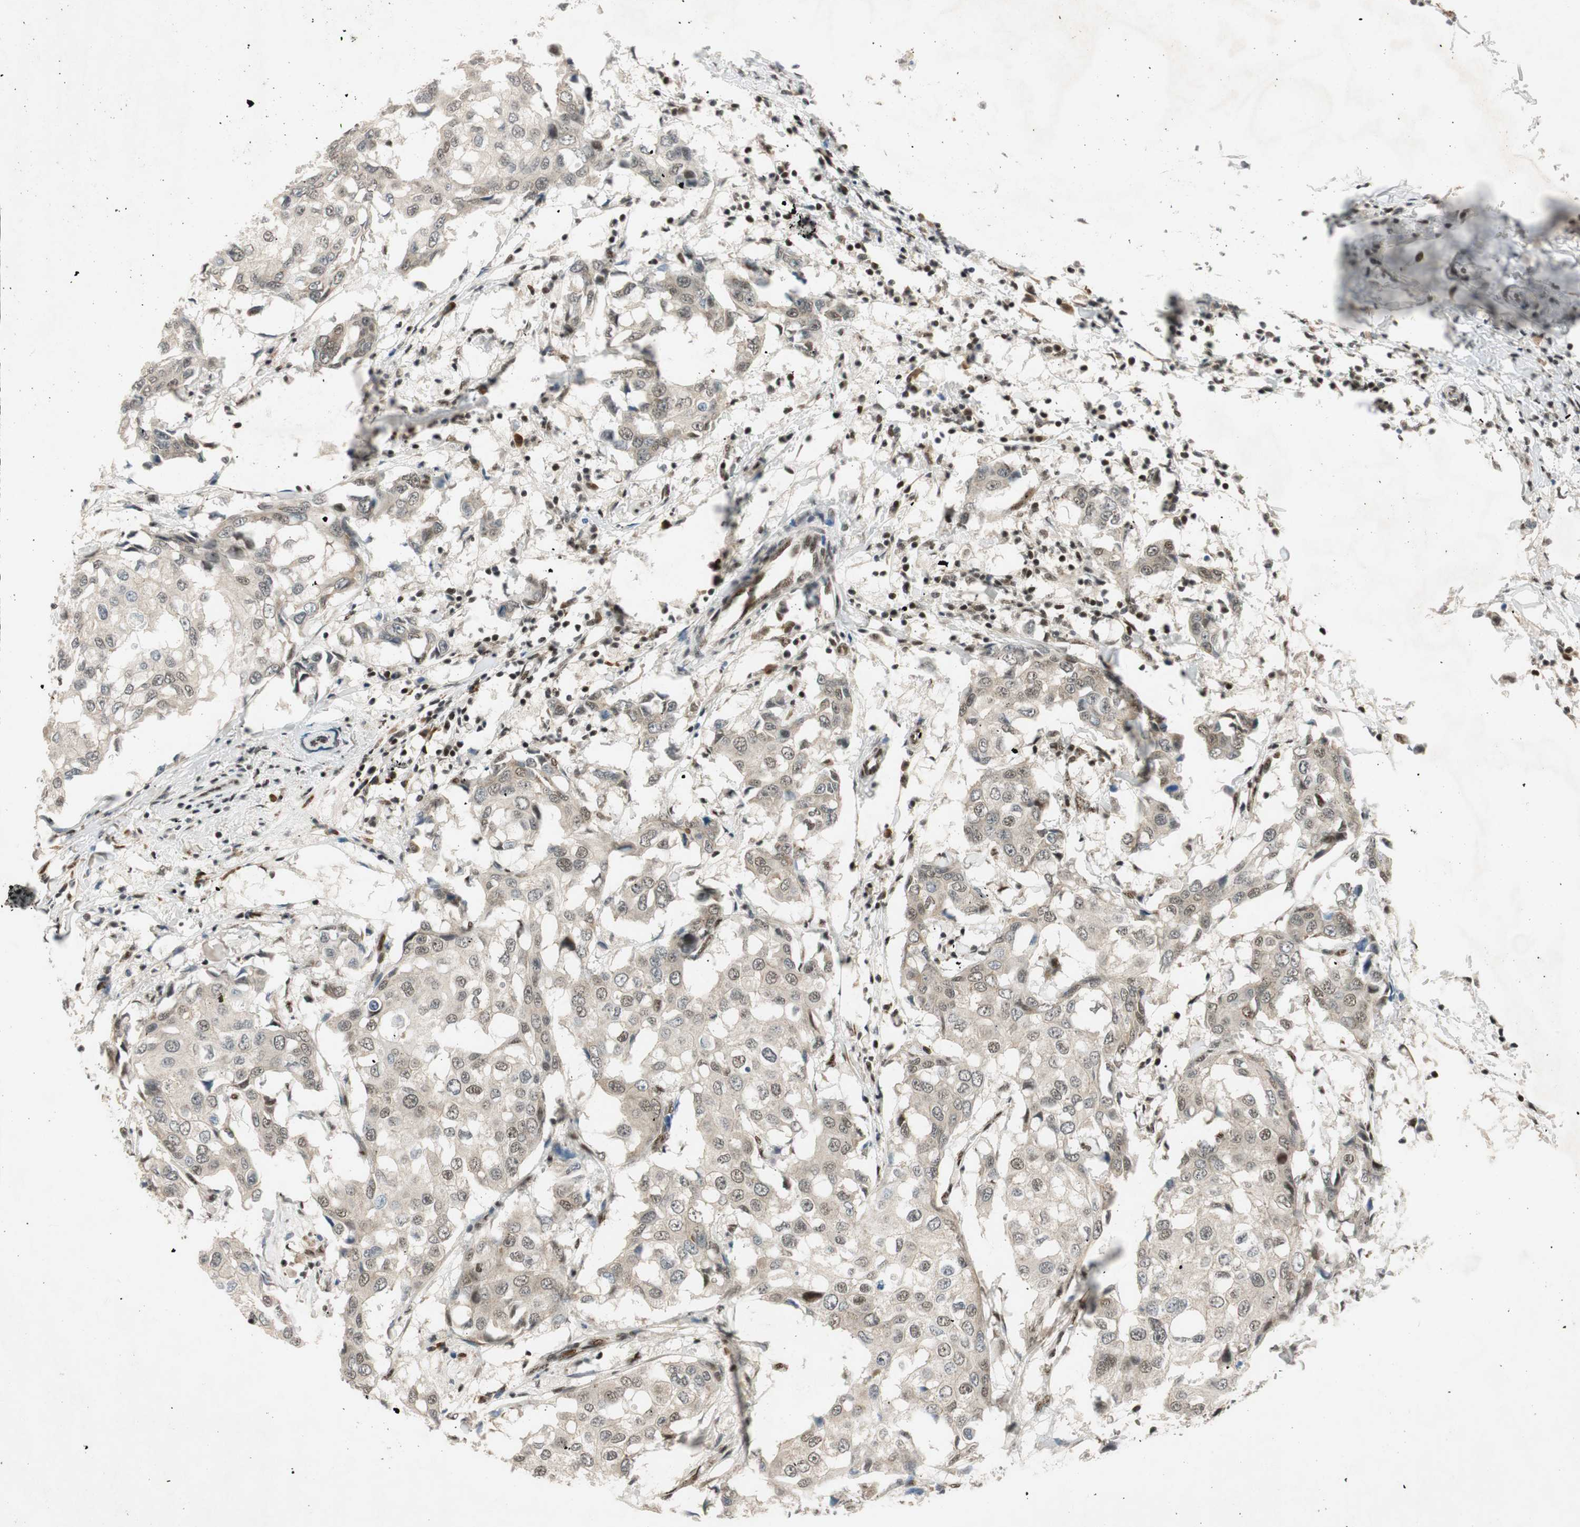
{"staining": {"intensity": "weak", "quantity": "<25%", "location": "nuclear"}, "tissue": "breast cancer", "cell_type": "Tumor cells", "image_type": "cancer", "snomed": [{"axis": "morphology", "description": "Duct carcinoma"}, {"axis": "topography", "description": "Breast"}], "caption": "Breast cancer was stained to show a protein in brown. There is no significant positivity in tumor cells. The staining is performed using DAB brown chromogen with nuclei counter-stained in using hematoxylin.", "gene": "NCBP3", "patient": {"sex": "female", "age": 27}}